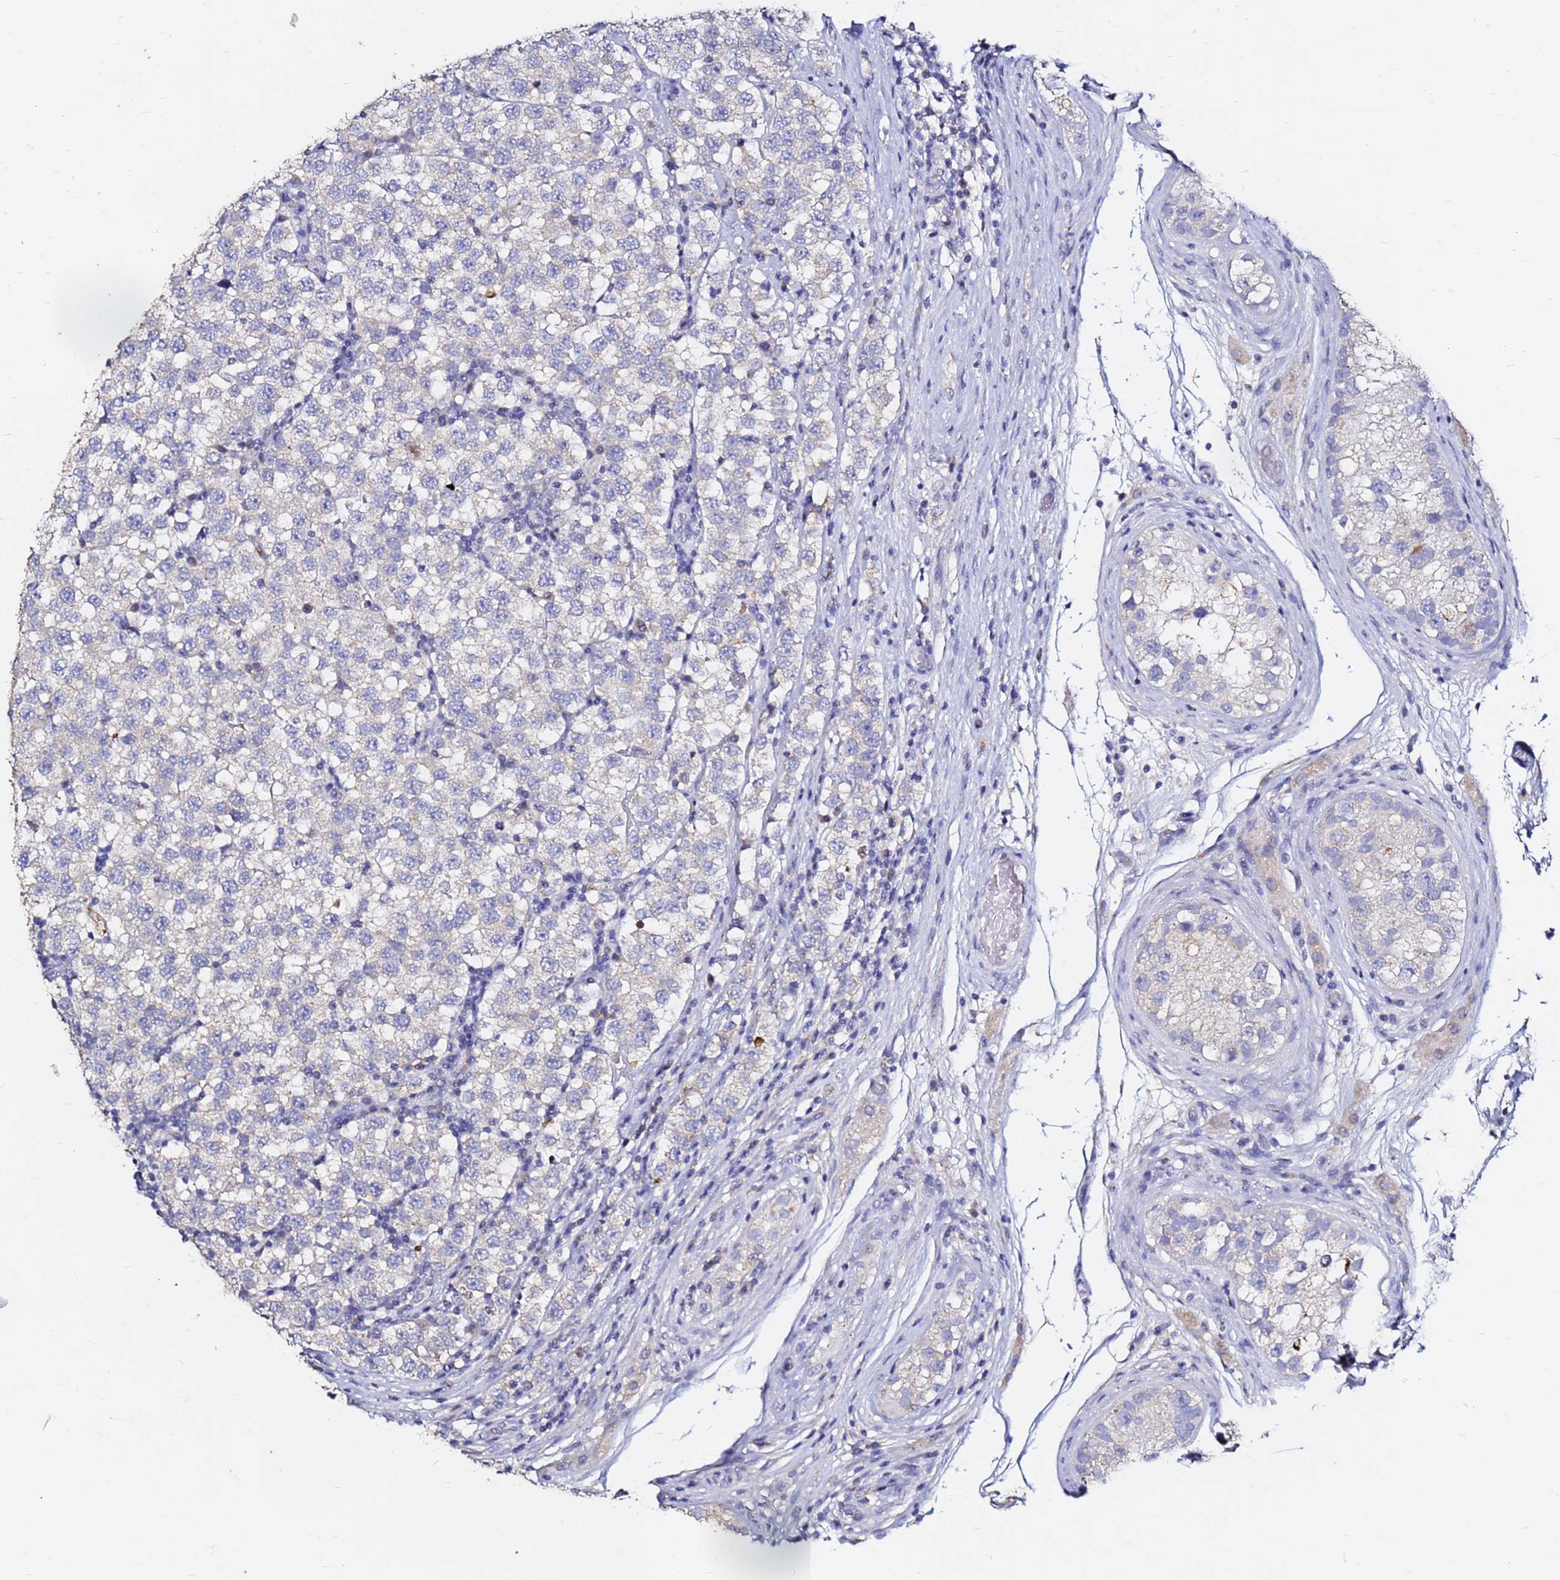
{"staining": {"intensity": "negative", "quantity": "none", "location": "none"}, "tissue": "testis cancer", "cell_type": "Tumor cells", "image_type": "cancer", "snomed": [{"axis": "morphology", "description": "Seminoma, NOS"}, {"axis": "topography", "description": "Testis"}], "caption": "Testis seminoma was stained to show a protein in brown. There is no significant staining in tumor cells.", "gene": "FAM183A", "patient": {"sex": "male", "age": 34}}